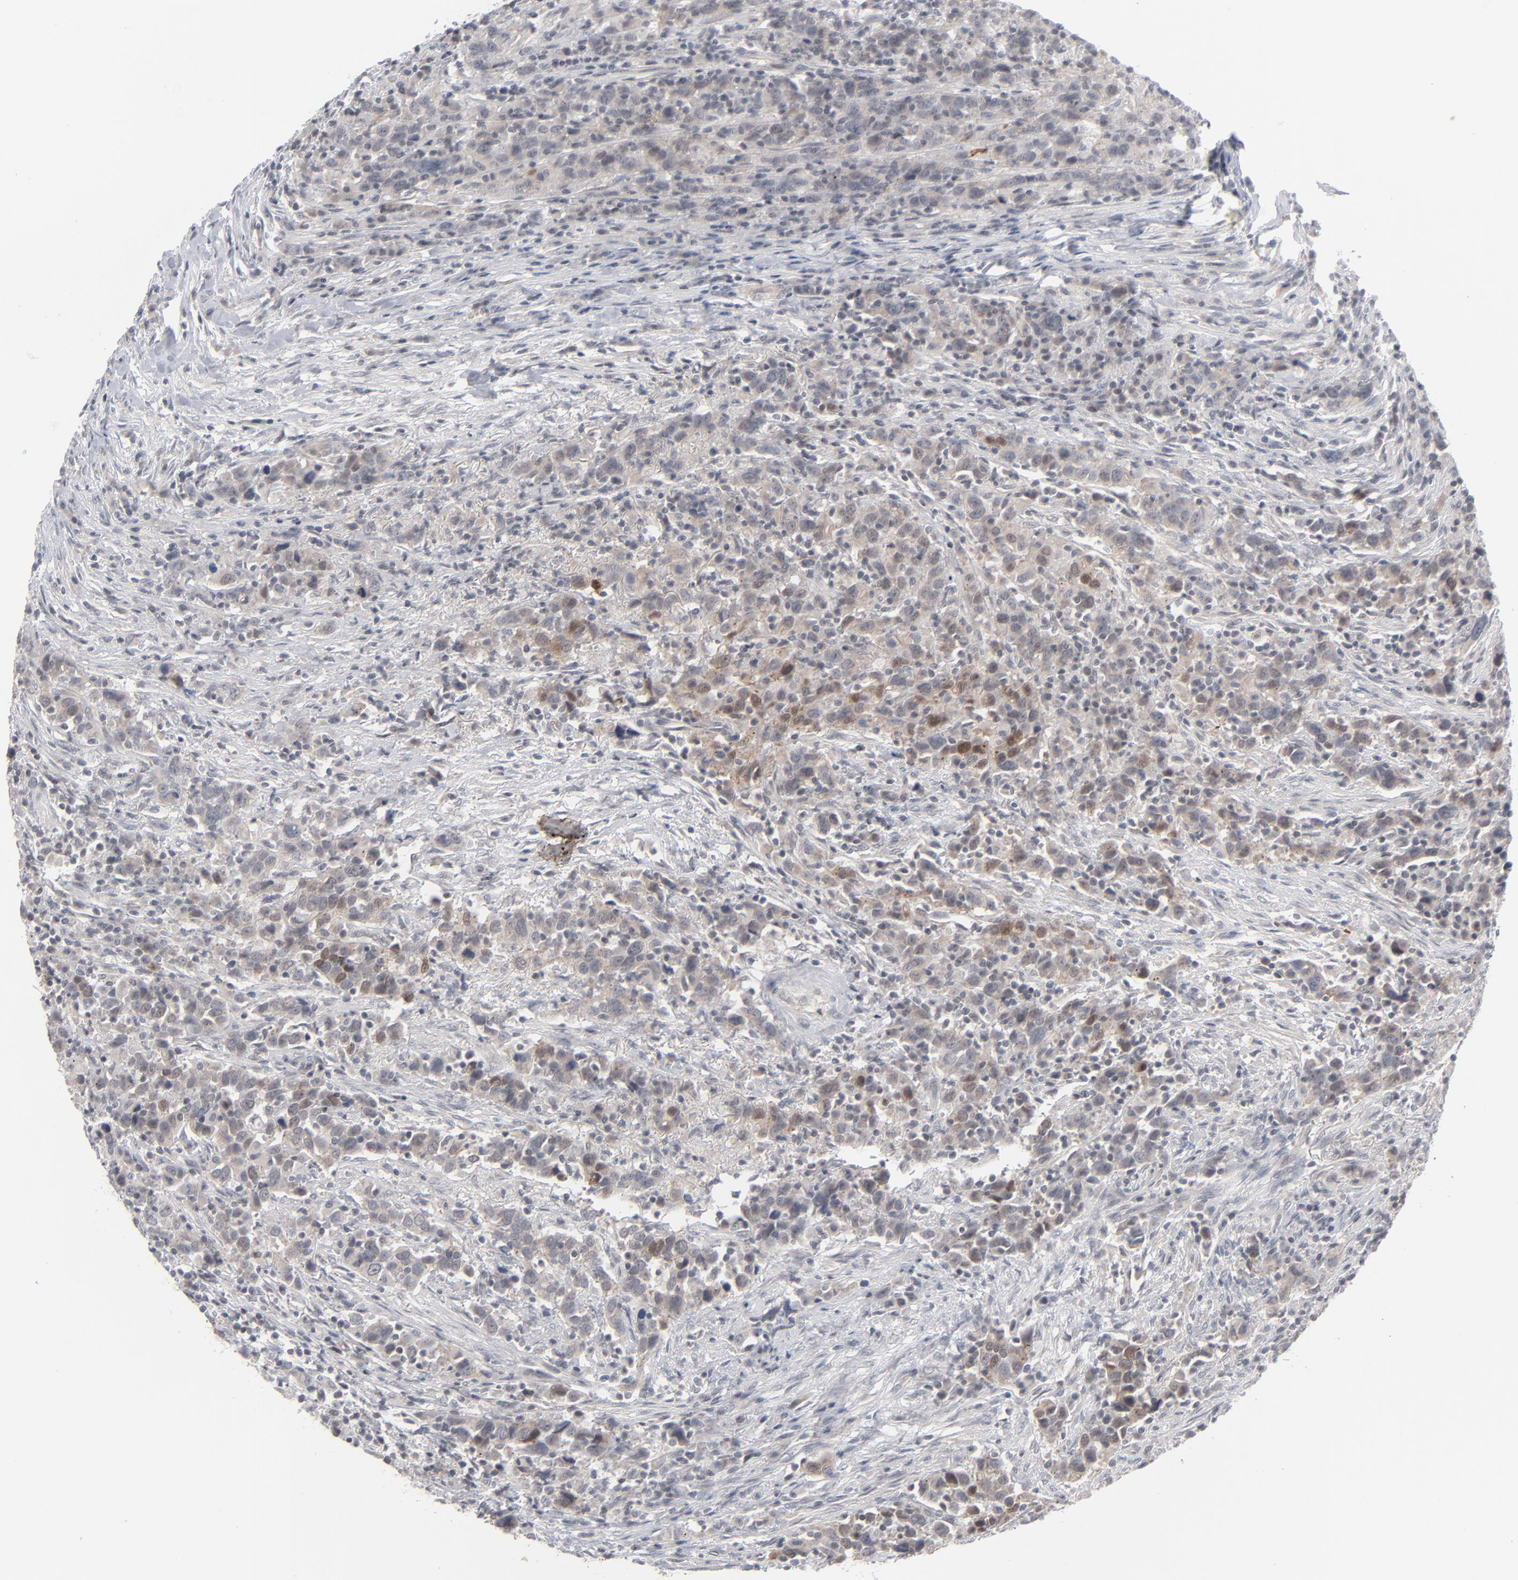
{"staining": {"intensity": "weak", "quantity": ">75%", "location": "cytoplasmic/membranous"}, "tissue": "urothelial cancer", "cell_type": "Tumor cells", "image_type": "cancer", "snomed": [{"axis": "morphology", "description": "Urothelial carcinoma, High grade"}, {"axis": "topography", "description": "Urinary bladder"}], "caption": "This is a histology image of immunohistochemistry staining of urothelial carcinoma (high-grade), which shows weak expression in the cytoplasmic/membranous of tumor cells.", "gene": "POF1B", "patient": {"sex": "male", "age": 61}}